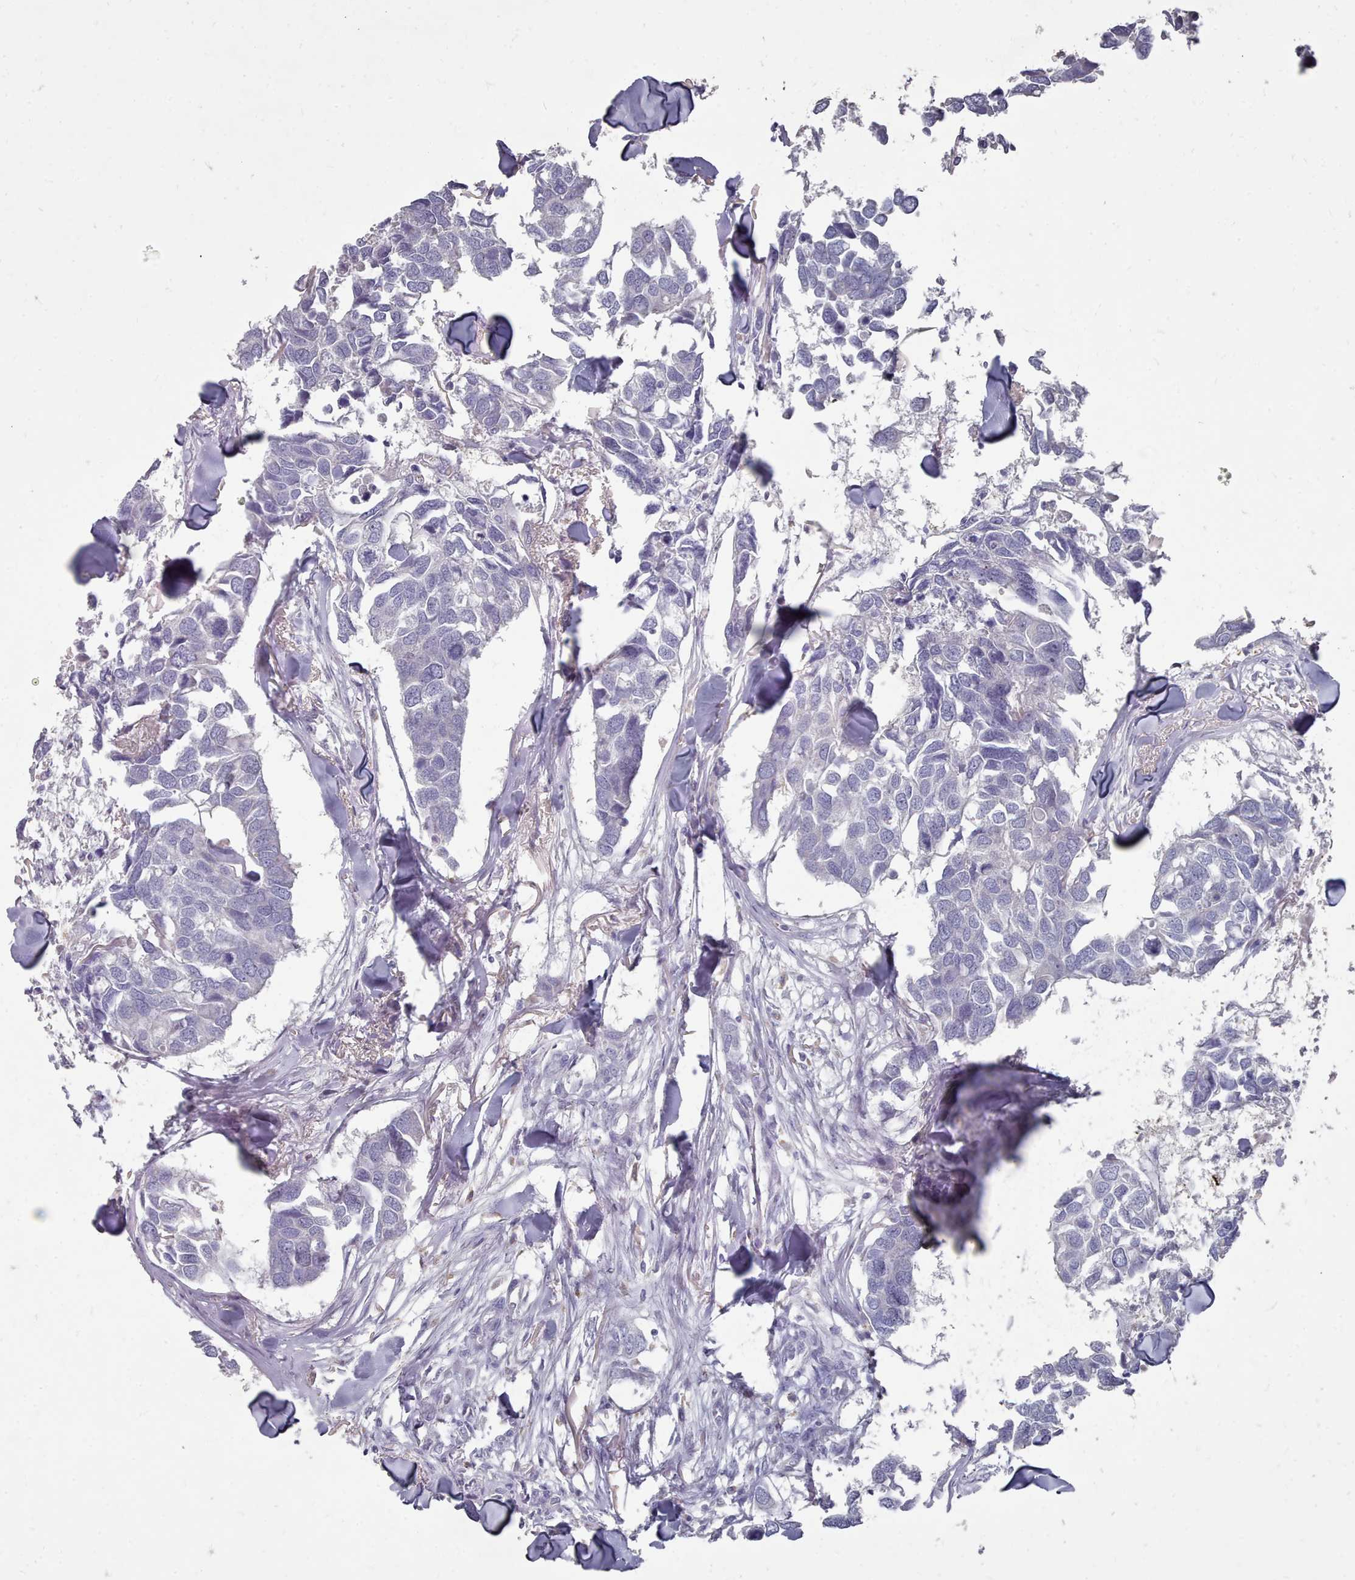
{"staining": {"intensity": "negative", "quantity": "none", "location": "none"}, "tissue": "breast cancer", "cell_type": "Tumor cells", "image_type": "cancer", "snomed": [{"axis": "morphology", "description": "Duct carcinoma"}, {"axis": "topography", "description": "Breast"}], "caption": "Immunohistochemistry photomicrograph of neoplastic tissue: human breast cancer stained with DAB (3,3'-diaminobenzidine) displays no significant protein staining in tumor cells.", "gene": "OTULINL", "patient": {"sex": "female", "age": 83}}